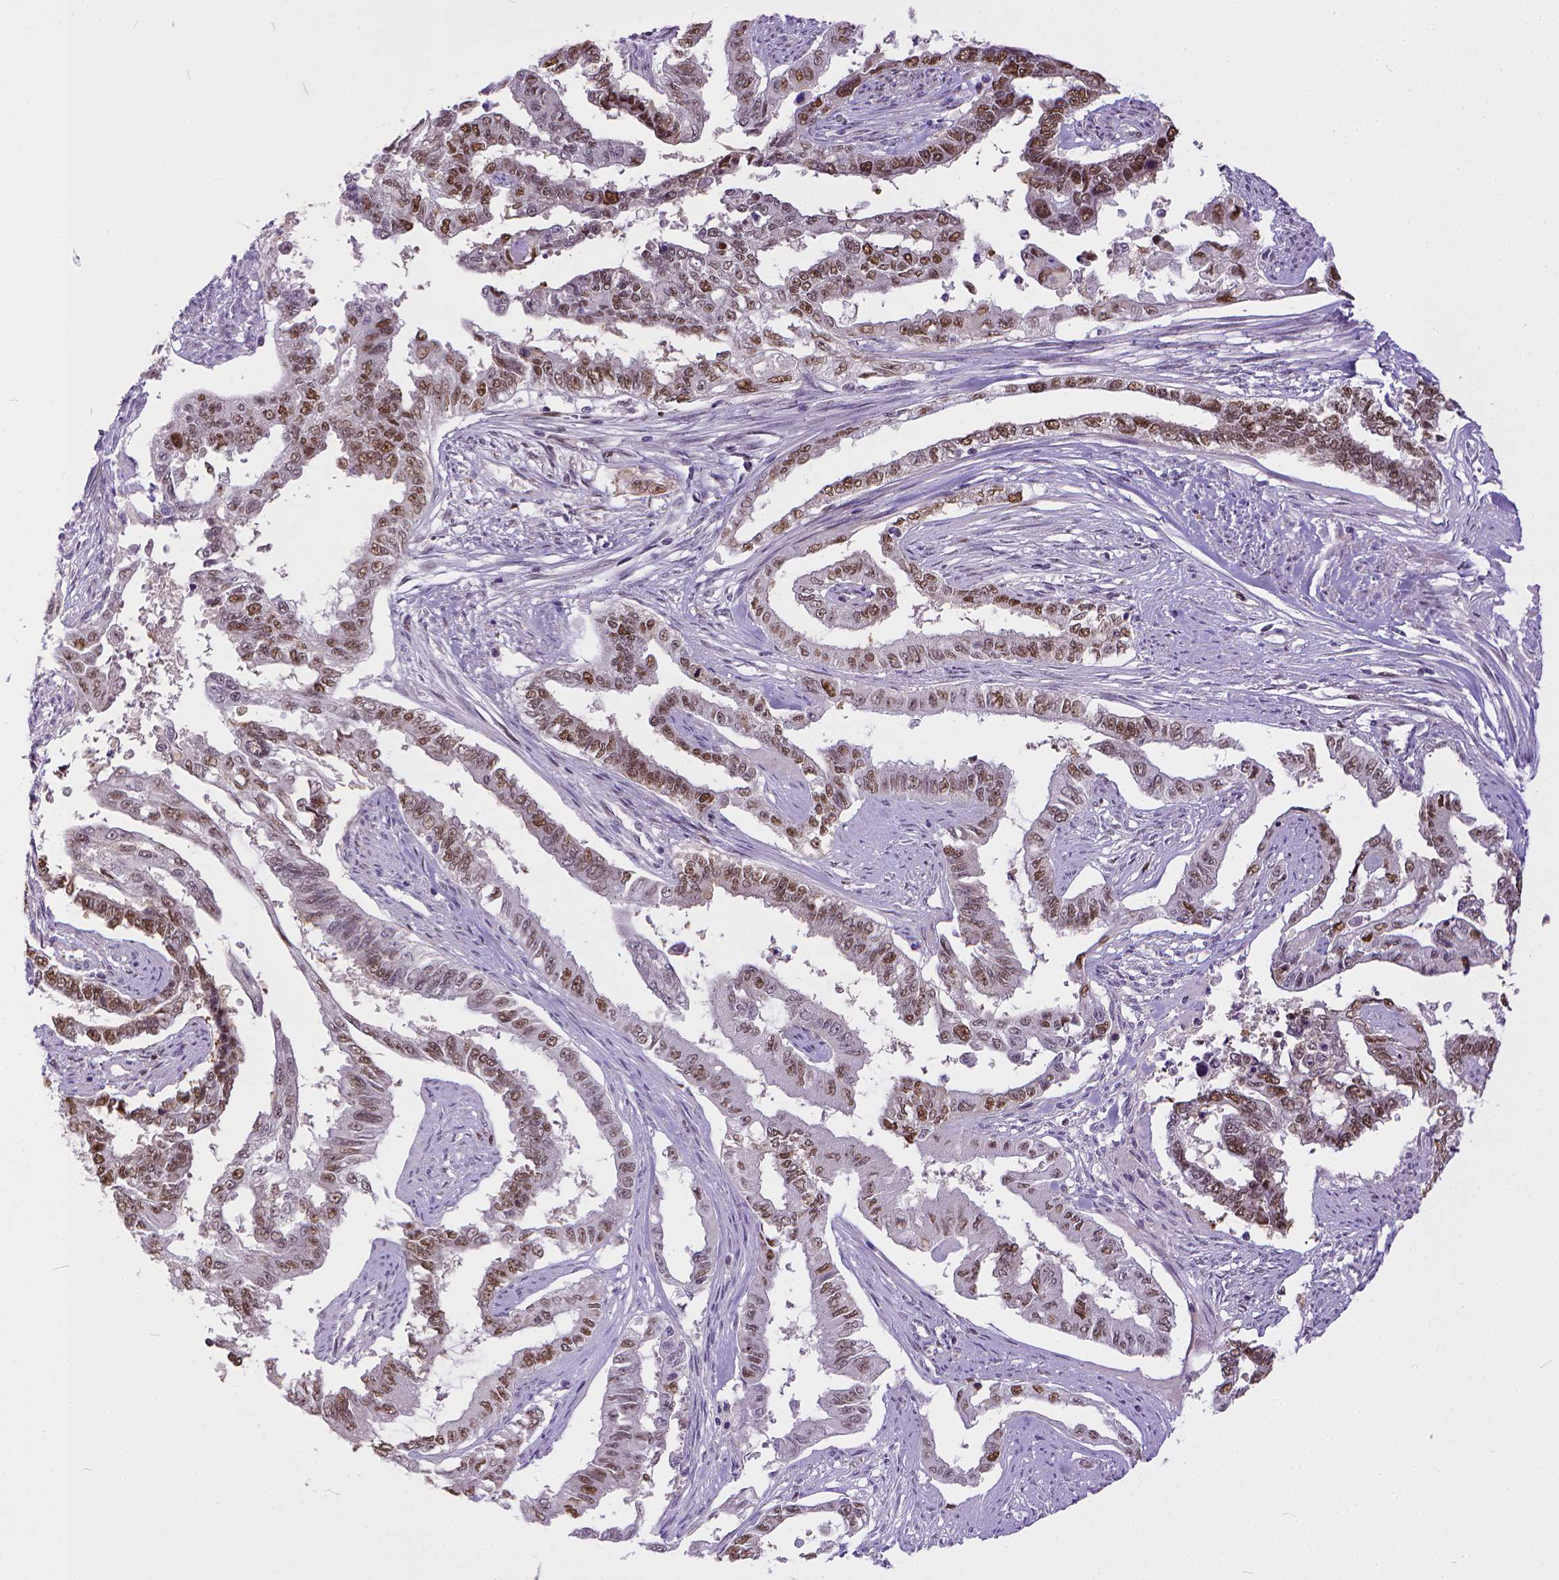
{"staining": {"intensity": "moderate", "quantity": ">75%", "location": "nuclear"}, "tissue": "endometrial cancer", "cell_type": "Tumor cells", "image_type": "cancer", "snomed": [{"axis": "morphology", "description": "Adenocarcinoma, NOS"}, {"axis": "topography", "description": "Uterus"}], "caption": "Protein positivity by immunohistochemistry shows moderate nuclear expression in about >75% of tumor cells in endometrial cancer (adenocarcinoma). The staining was performed using DAB to visualize the protein expression in brown, while the nuclei were stained in blue with hematoxylin (Magnification: 20x).", "gene": "ERCC1", "patient": {"sex": "female", "age": 59}}